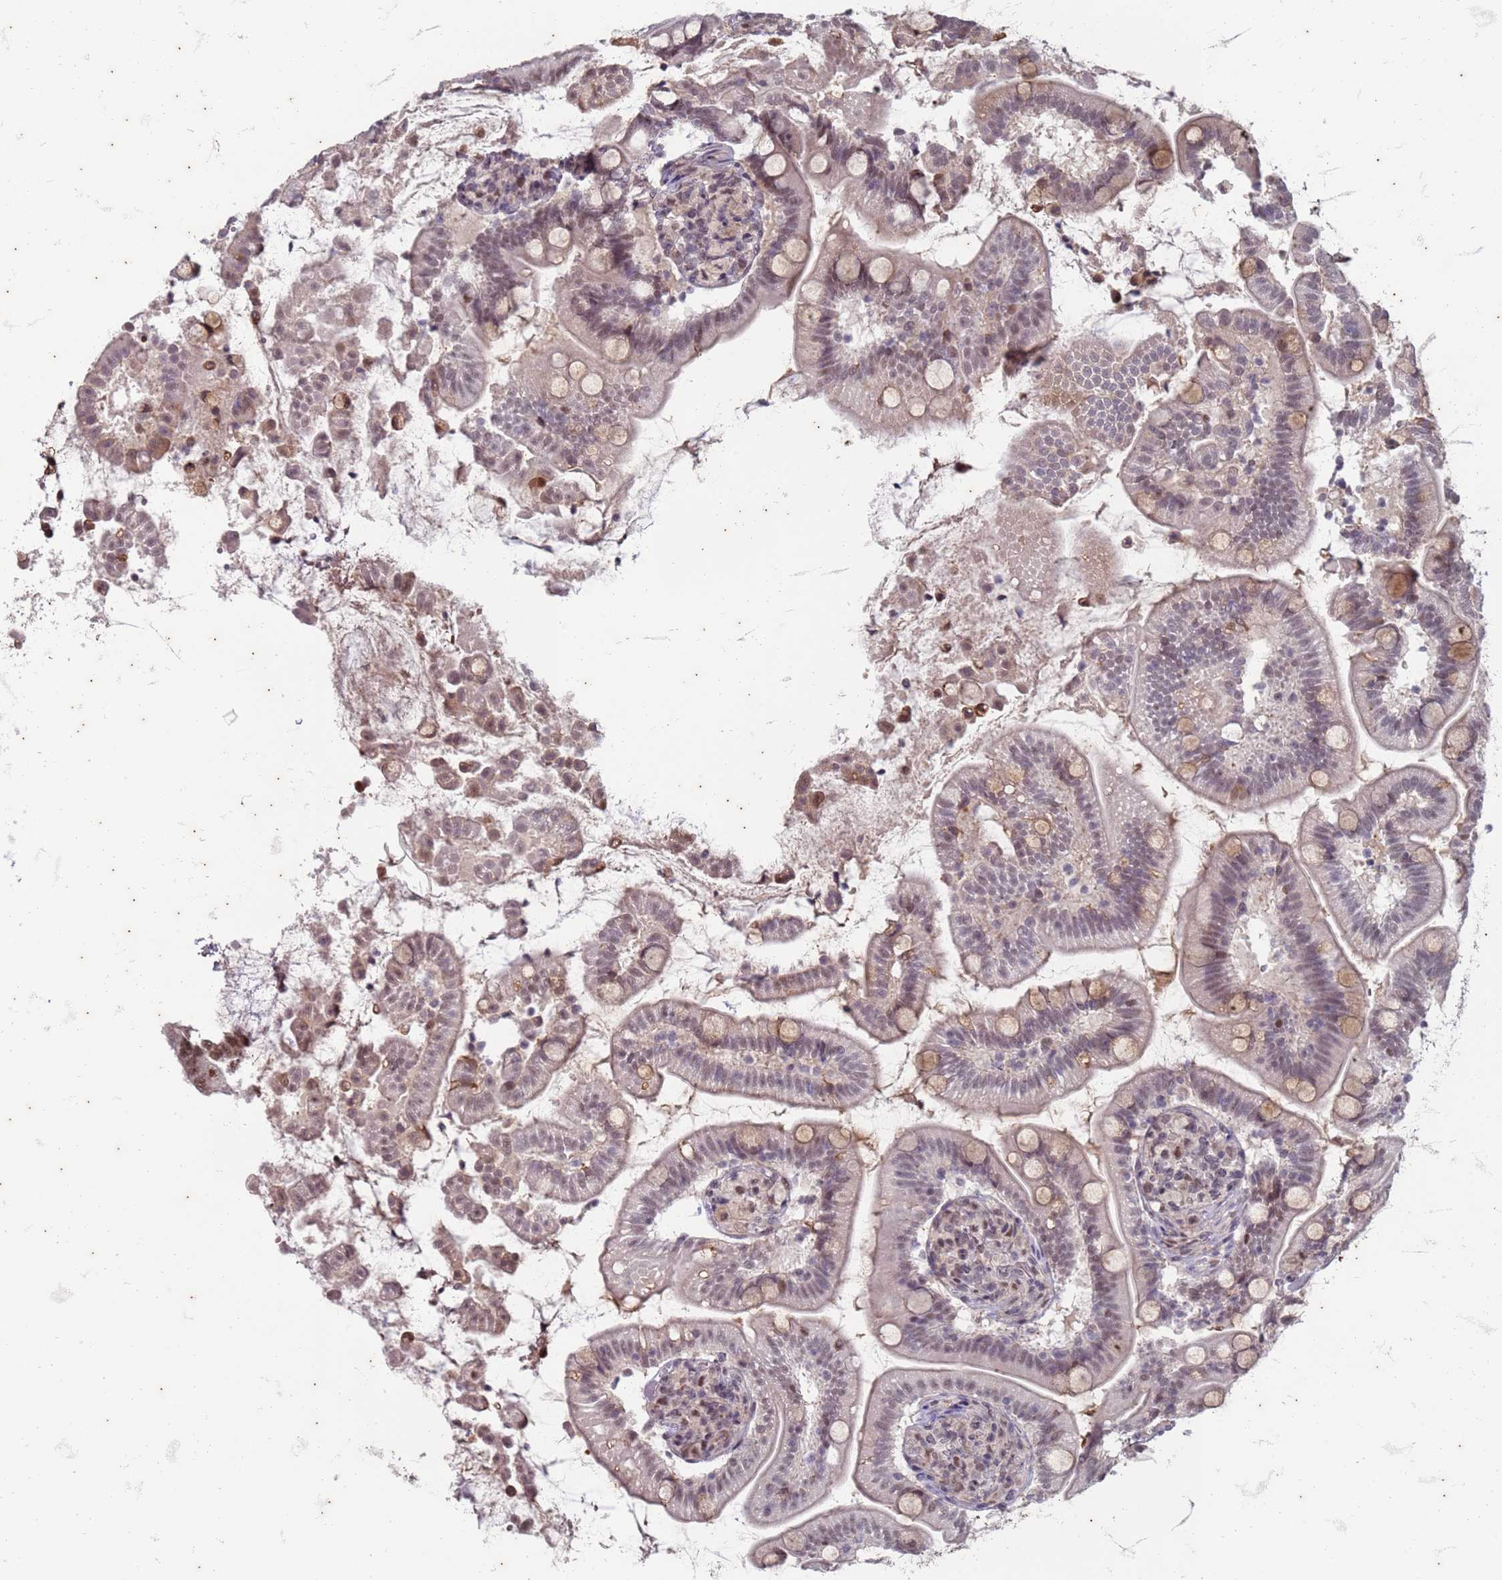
{"staining": {"intensity": "moderate", "quantity": "25%-75%", "location": "cytoplasmic/membranous,nuclear"}, "tissue": "small intestine", "cell_type": "Glandular cells", "image_type": "normal", "snomed": [{"axis": "morphology", "description": "Normal tissue, NOS"}, {"axis": "topography", "description": "Small intestine"}], "caption": "Moderate cytoplasmic/membranous,nuclear positivity is present in about 25%-75% of glandular cells in normal small intestine. (IHC, brightfield microscopy, high magnification).", "gene": "TRMT6", "patient": {"sex": "female", "age": 64}}